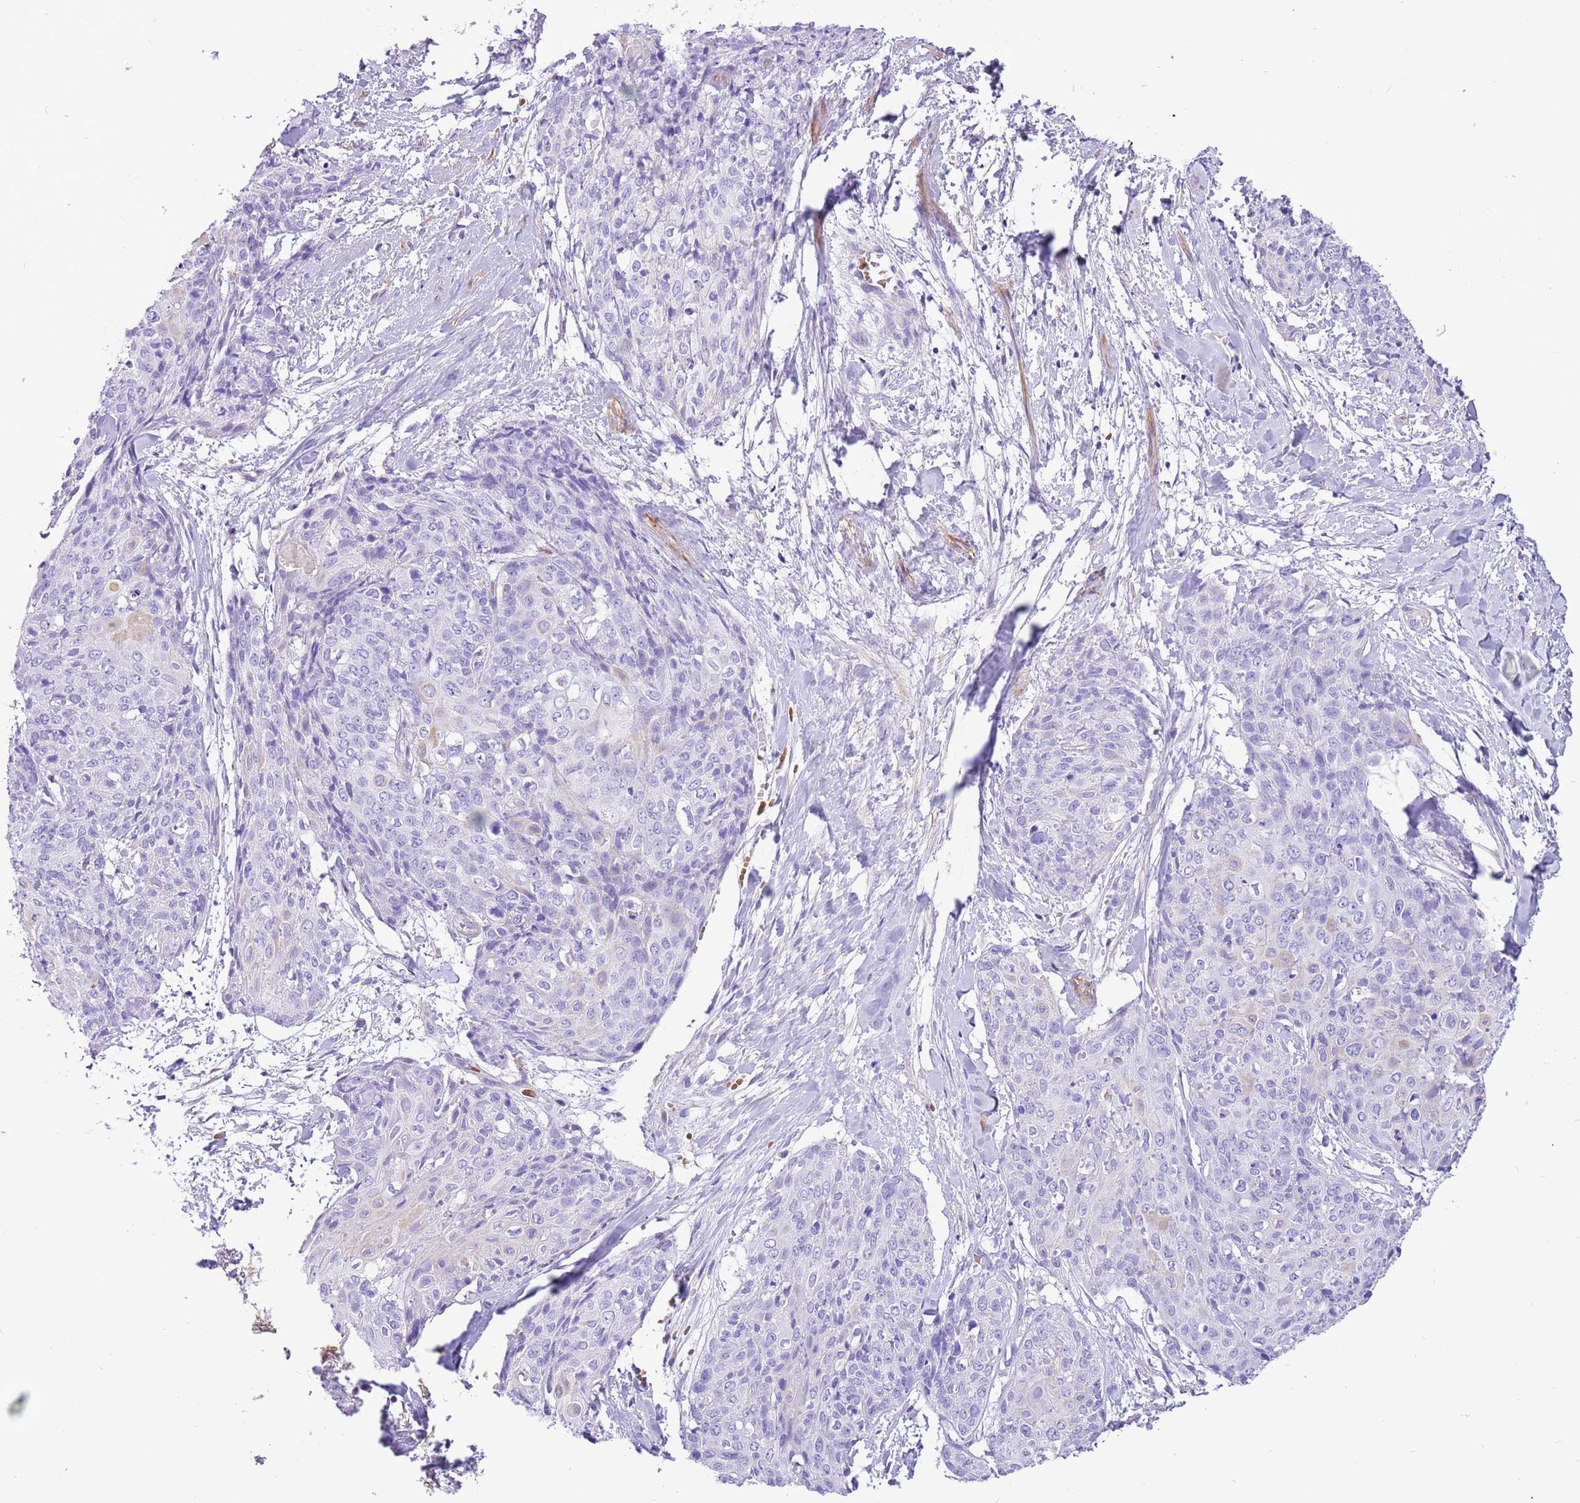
{"staining": {"intensity": "negative", "quantity": "none", "location": "none"}, "tissue": "skin cancer", "cell_type": "Tumor cells", "image_type": "cancer", "snomed": [{"axis": "morphology", "description": "Squamous cell carcinoma, NOS"}, {"axis": "topography", "description": "Skin"}, {"axis": "topography", "description": "Vulva"}], "caption": "Tumor cells show no significant staining in skin cancer.", "gene": "KBTBD3", "patient": {"sex": "female", "age": 85}}